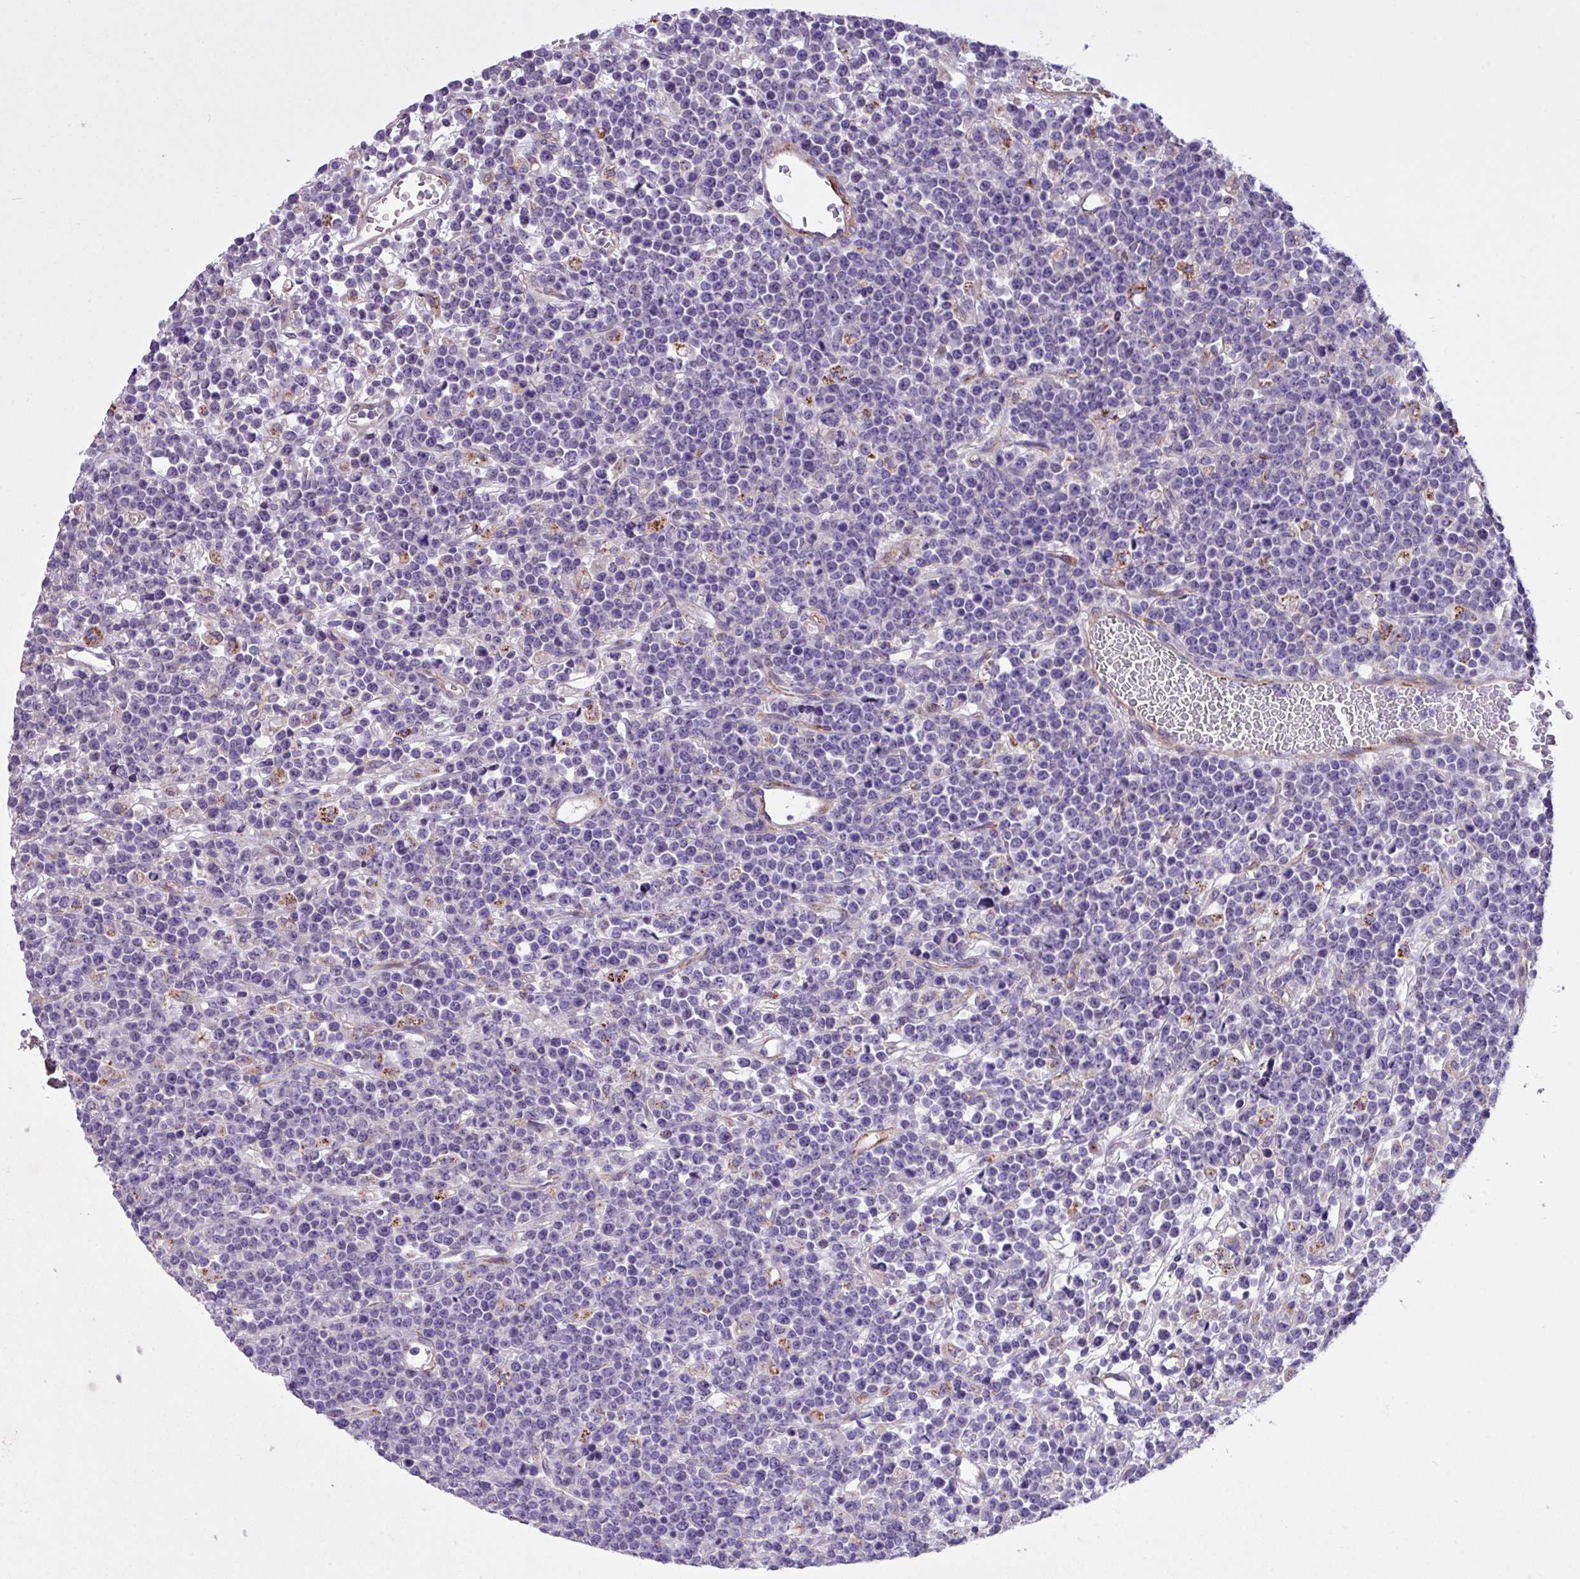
{"staining": {"intensity": "negative", "quantity": "none", "location": "none"}, "tissue": "lymphoma", "cell_type": "Tumor cells", "image_type": "cancer", "snomed": [{"axis": "morphology", "description": "Malignant lymphoma, non-Hodgkin's type, High grade"}, {"axis": "topography", "description": "Ovary"}], "caption": "Protein analysis of lymphoma reveals no significant staining in tumor cells.", "gene": "CD248", "patient": {"sex": "female", "age": 56}}